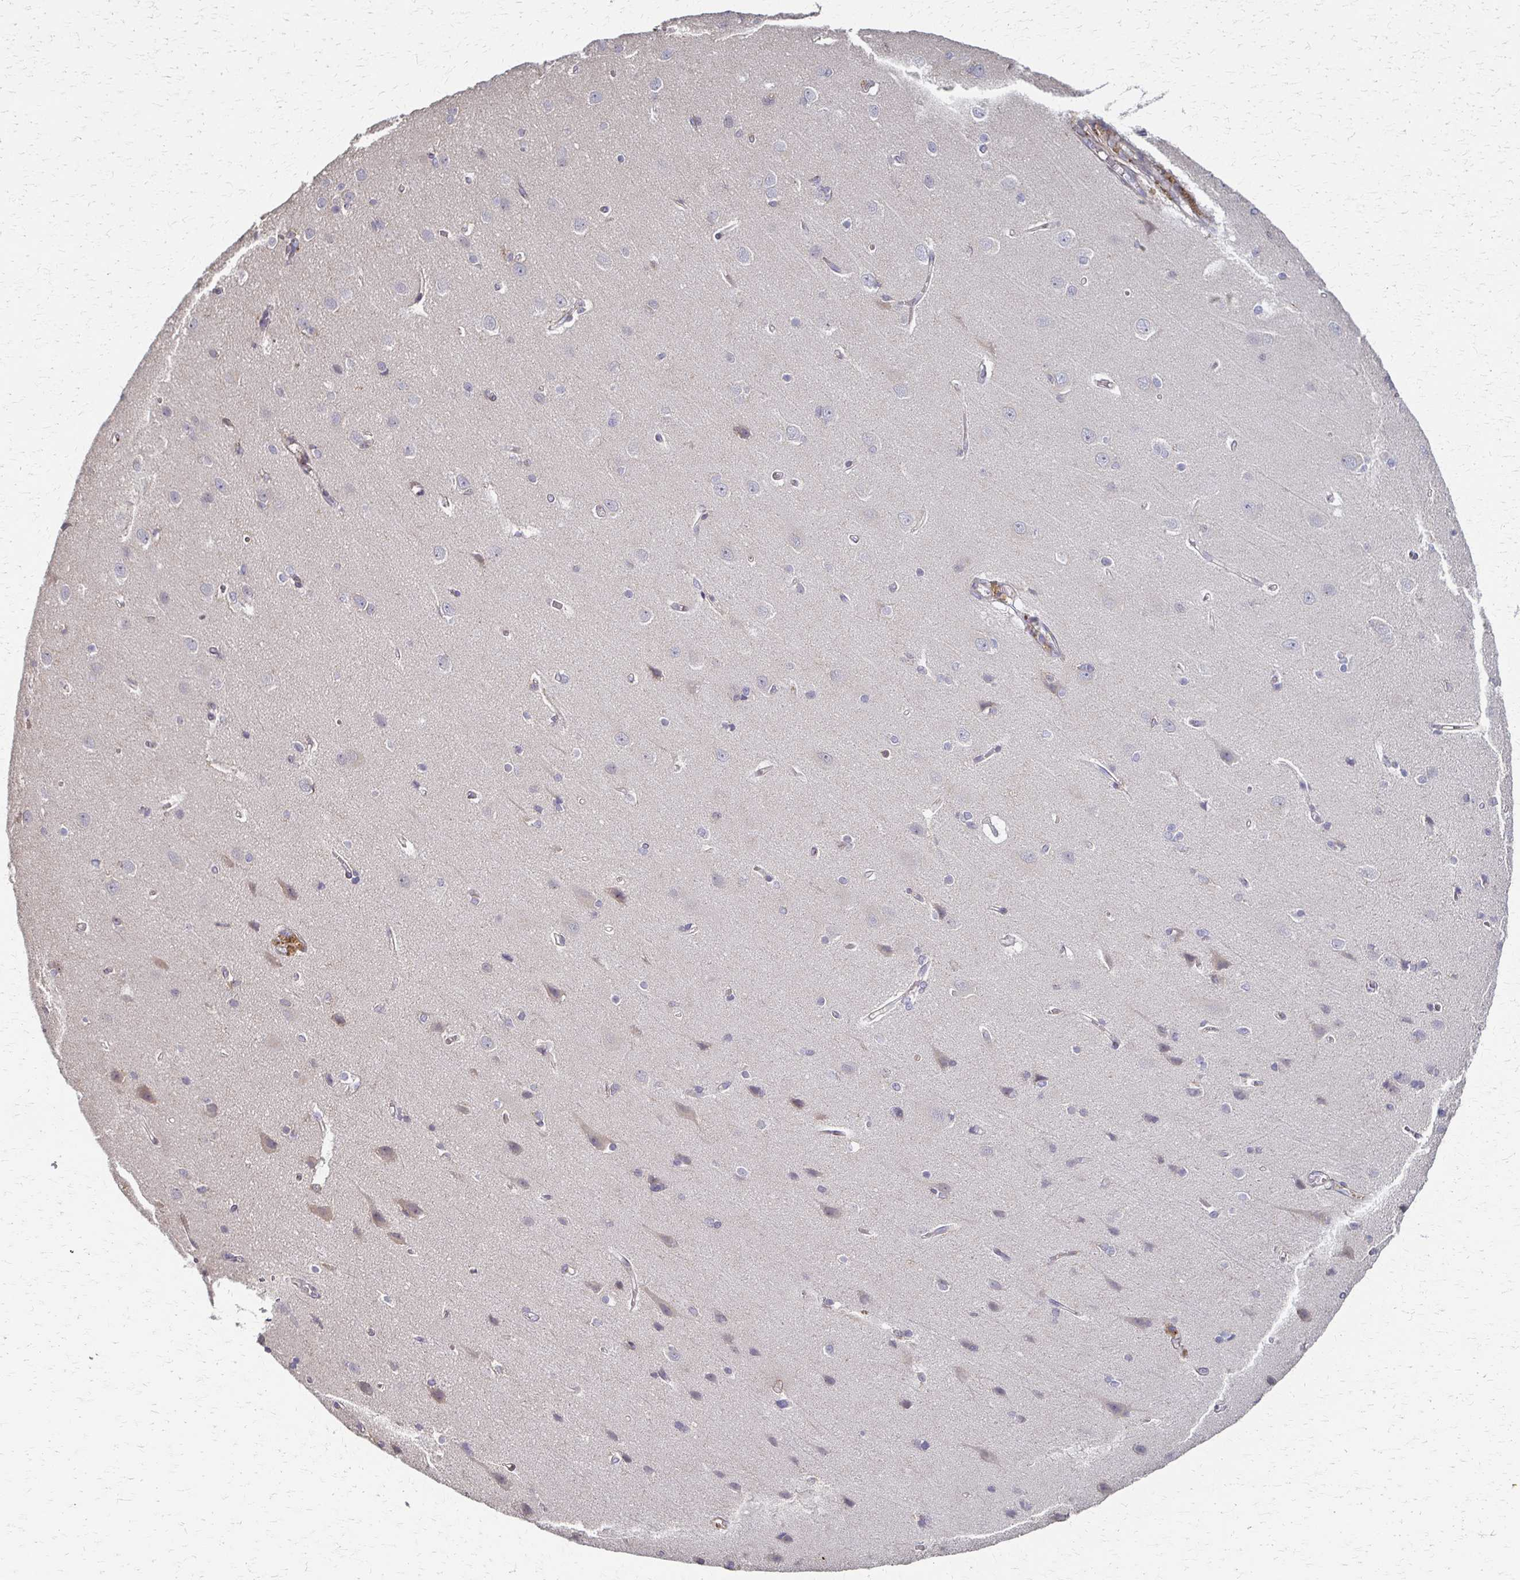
{"staining": {"intensity": "weak", "quantity": "25%-75%", "location": "cytoplasmic/membranous"}, "tissue": "cerebral cortex", "cell_type": "Endothelial cells", "image_type": "normal", "snomed": [{"axis": "morphology", "description": "Normal tissue, NOS"}, {"axis": "topography", "description": "Cerebral cortex"}], "caption": "Cerebral cortex stained with a brown dye shows weak cytoplasmic/membranous positive expression in about 25%-75% of endothelial cells.", "gene": "C1QTNF7", "patient": {"sex": "male", "age": 37}}